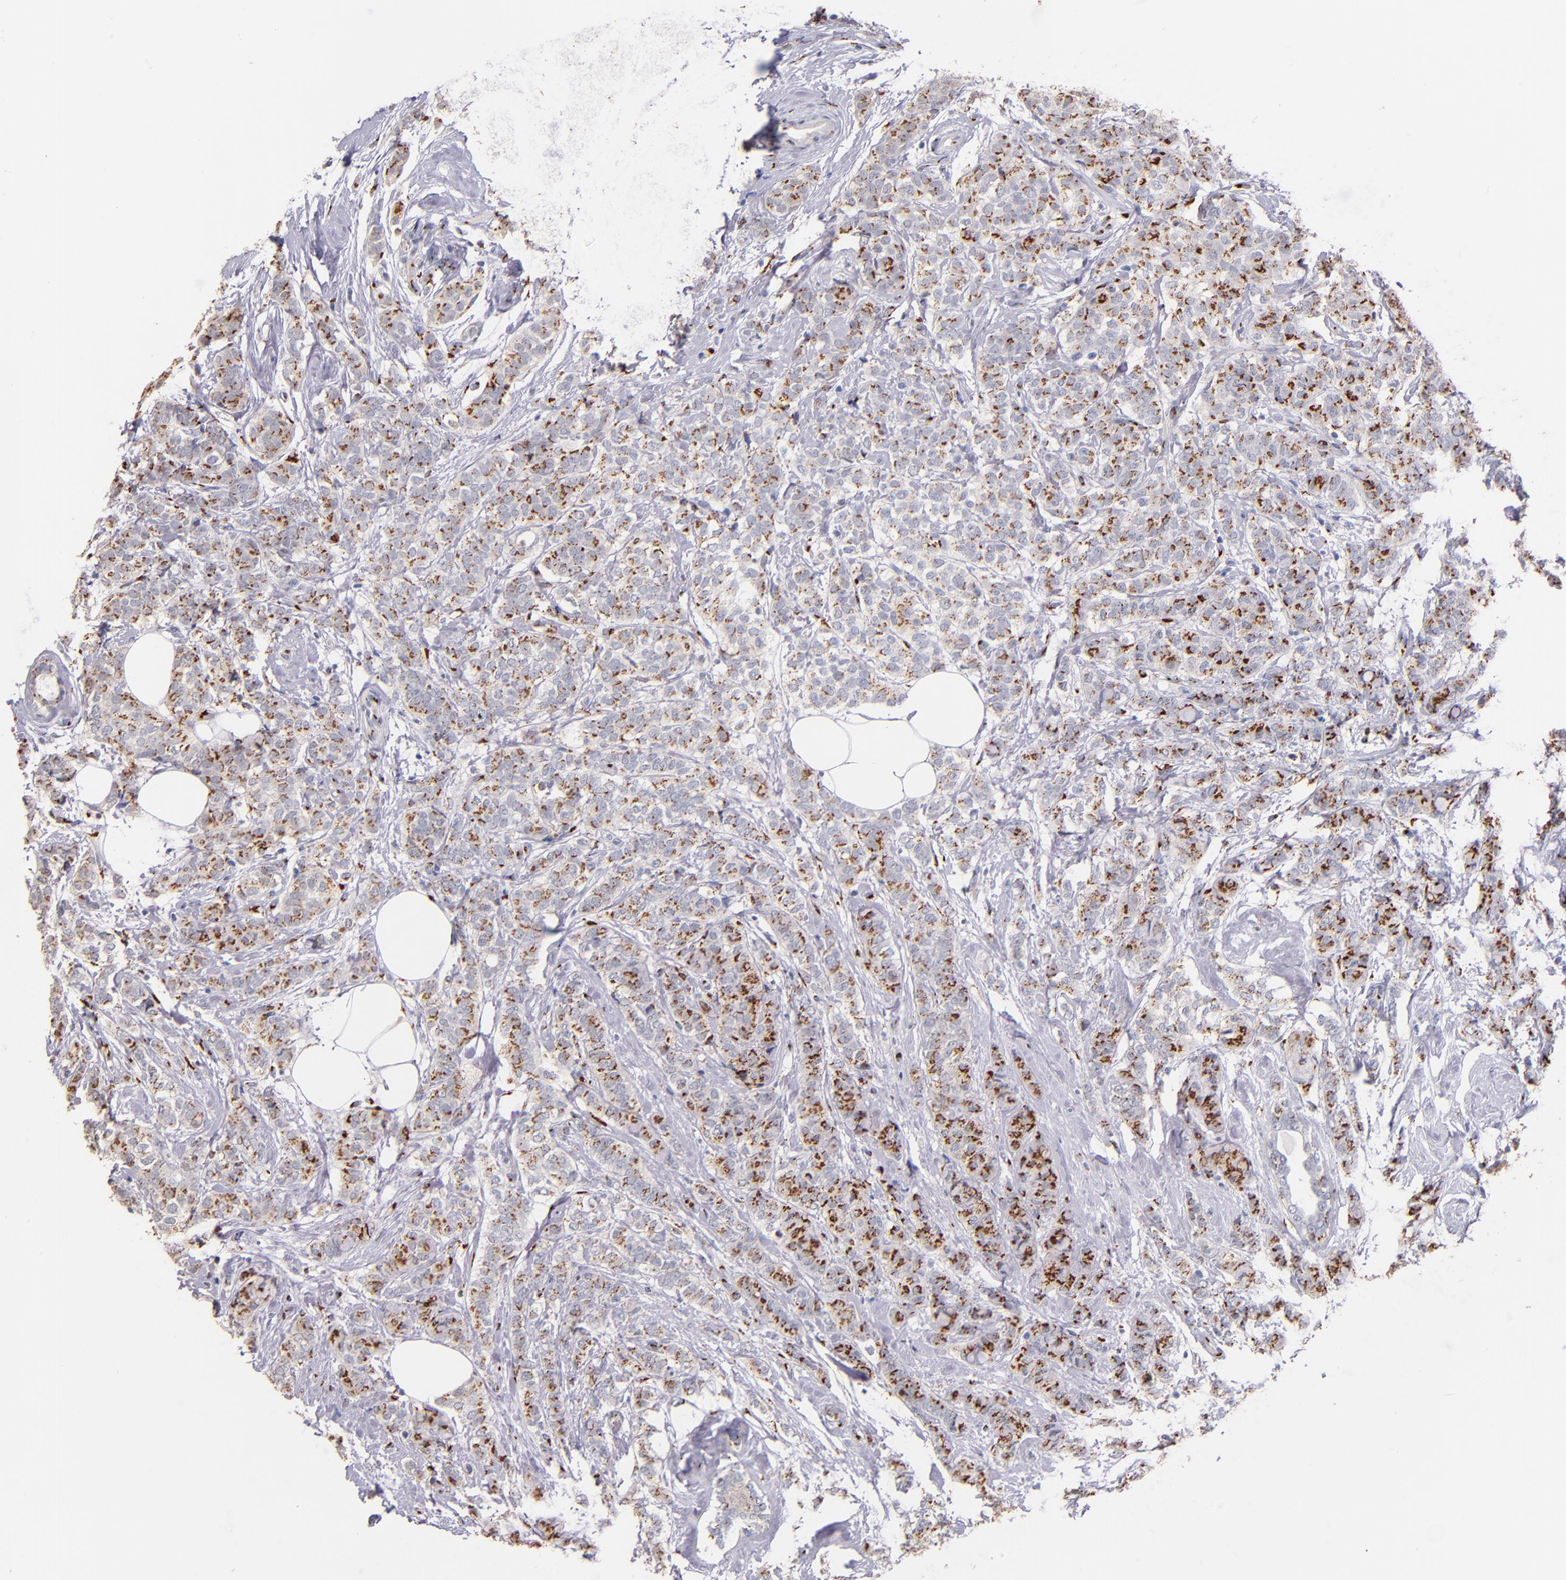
{"staining": {"intensity": "moderate", "quantity": ">75%", "location": "cytoplasmic/membranous"}, "tissue": "breast cancer", "cell_type": "Tumor cells", "image_type": "cancer", "snomed": [{"axis": "morphology", "description": "Lobular carcinoma"}, {"axis": "topography", "description": "Breast"}], "caption": "Breast lobular carcinoma stained for a protein displays moderate cytoplasmic/membranous positivity in tumor cells. Immunohistochemistry (ihc) stains the protein in brown and the nuclei are stained blue.", "gene": "GOLIM4", "patient": {"sex": "female", "age": 60}}